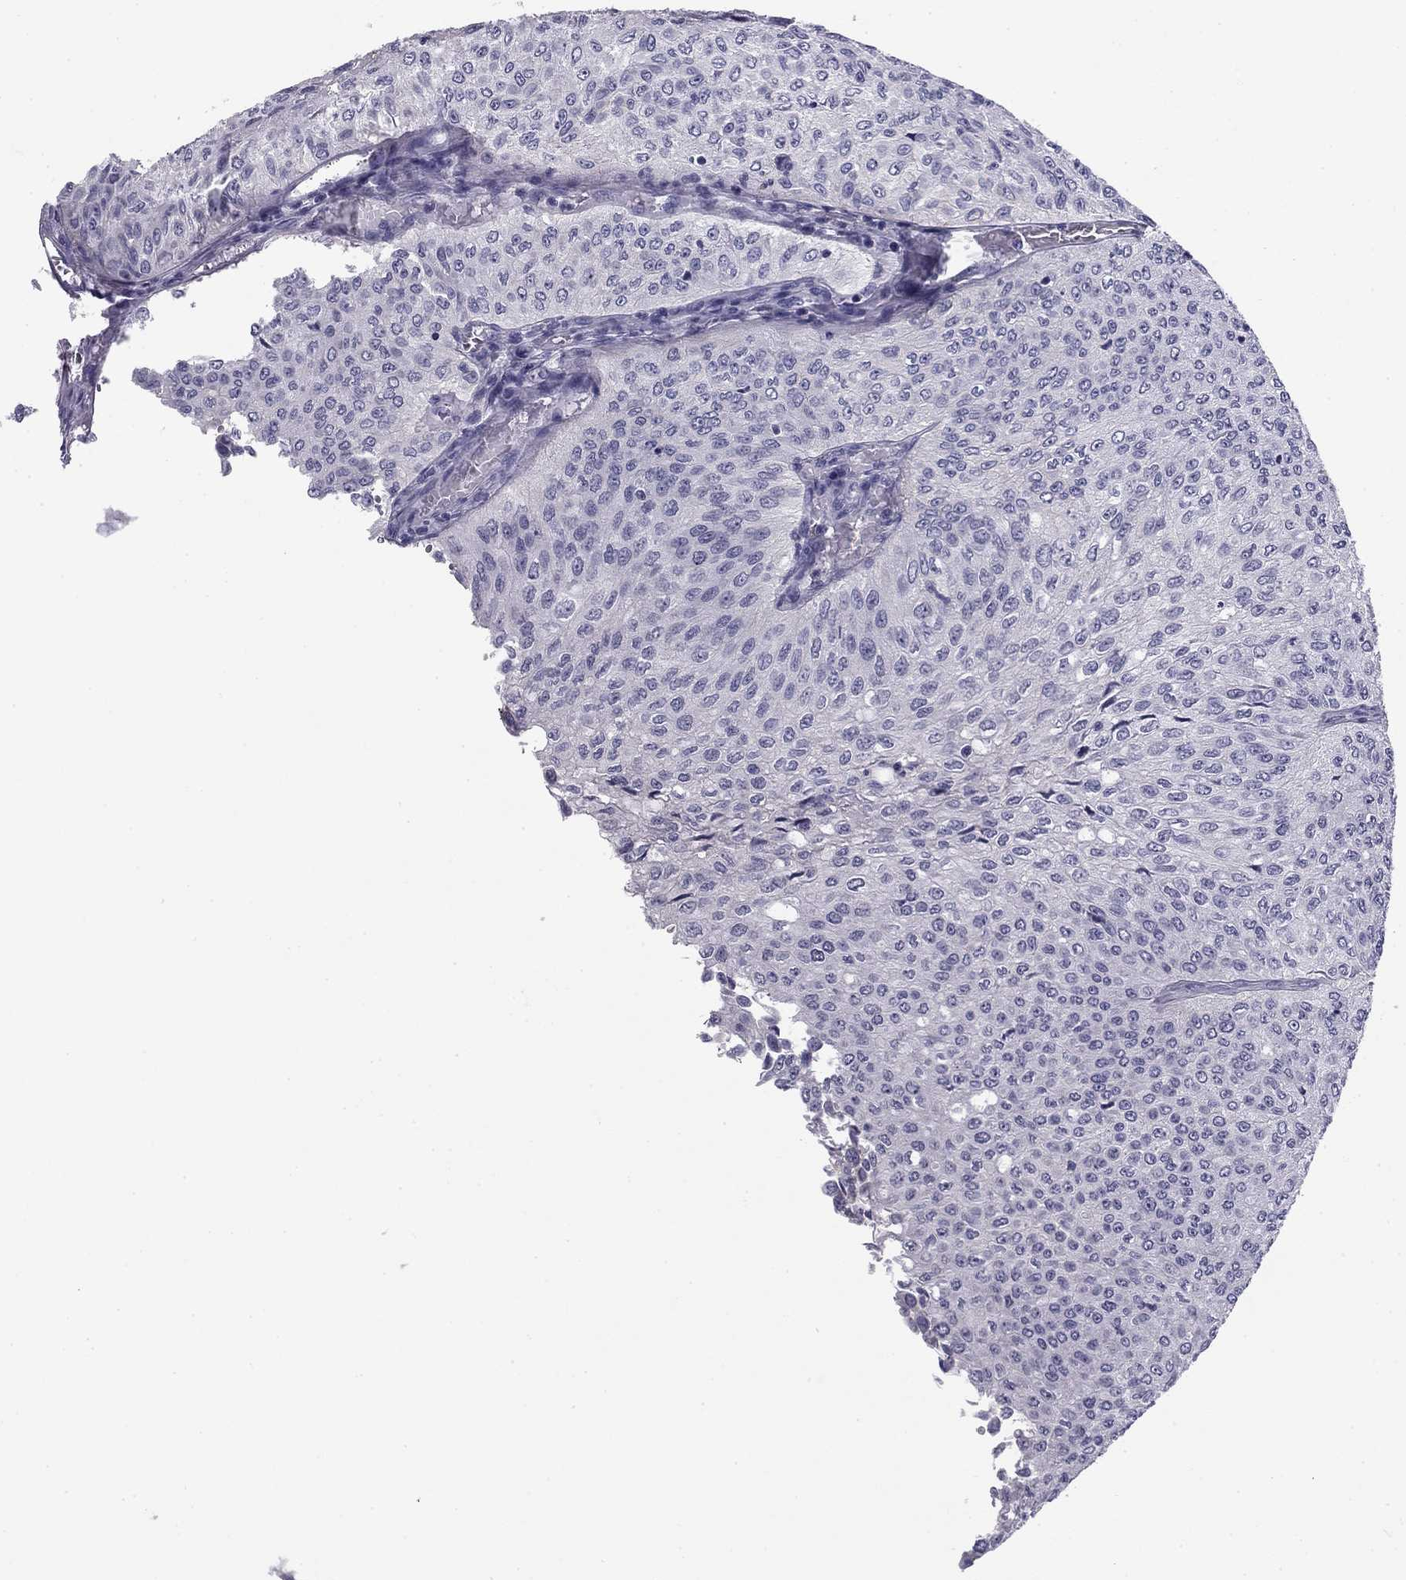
{"staining": {"intensity": "negative", "quantity": "none", "location": "none"}, "tissue": "urothelial cancer", "cell_type": "Tumor cells", "image_type": "cancer", "snomed": [{"axis": "morphology", "description": "Urothelial carcinoma, Low grade"}, {"axis": "topography", "description": "Urinary bladder"}], "caption": "A photomicrograph of human low-grade urothelial carcinoma is negative for staining in tumor cells.", "gene": "FLNC", "patient": {"sex": "male", "age": 78}}